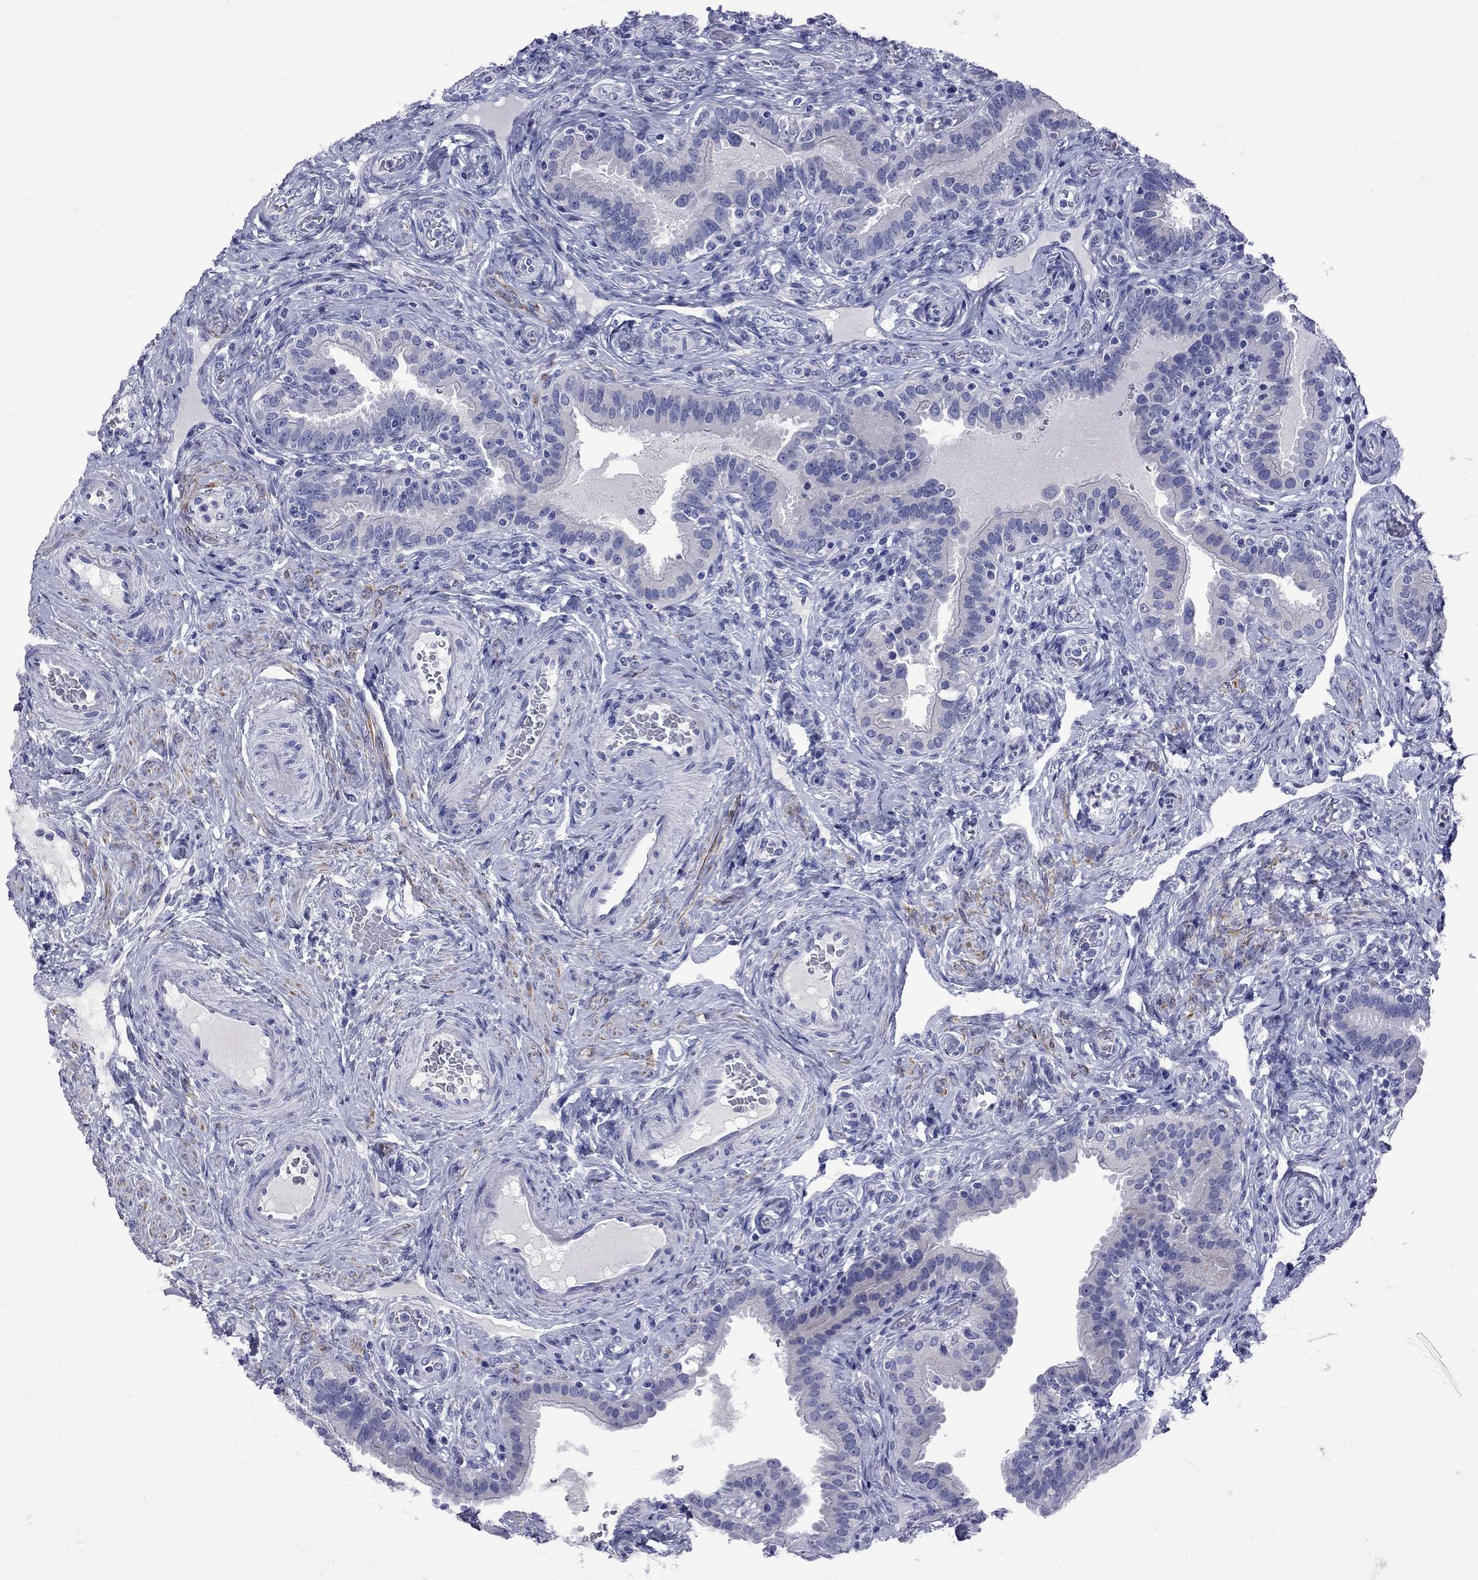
{"staining": {"intensity": "negative", "quantity": "none", "location": "none"}, "tissue": "fallopian tube", "cell_type": "Glandular cells", "image_type": "normal", "snomed": [{"axis": "morphology", "description": "Normal tissue, NOS"}, {"axis": "topography", "description": "Fallopian tube"}, {"axis": "topography", "description": "Ovary"}], "caption": "IHC micrograph of normal fallopian tube: human fallopian tube stained with DAB reveals no significant protein expression in glandular cells. (Brightfield microscopy of DAB (3,3'-diaminobenzidine) immunohistochemistry at high magnification).", "gene": "EPPIN", "patient": {"sex": "female", "age": 41}}